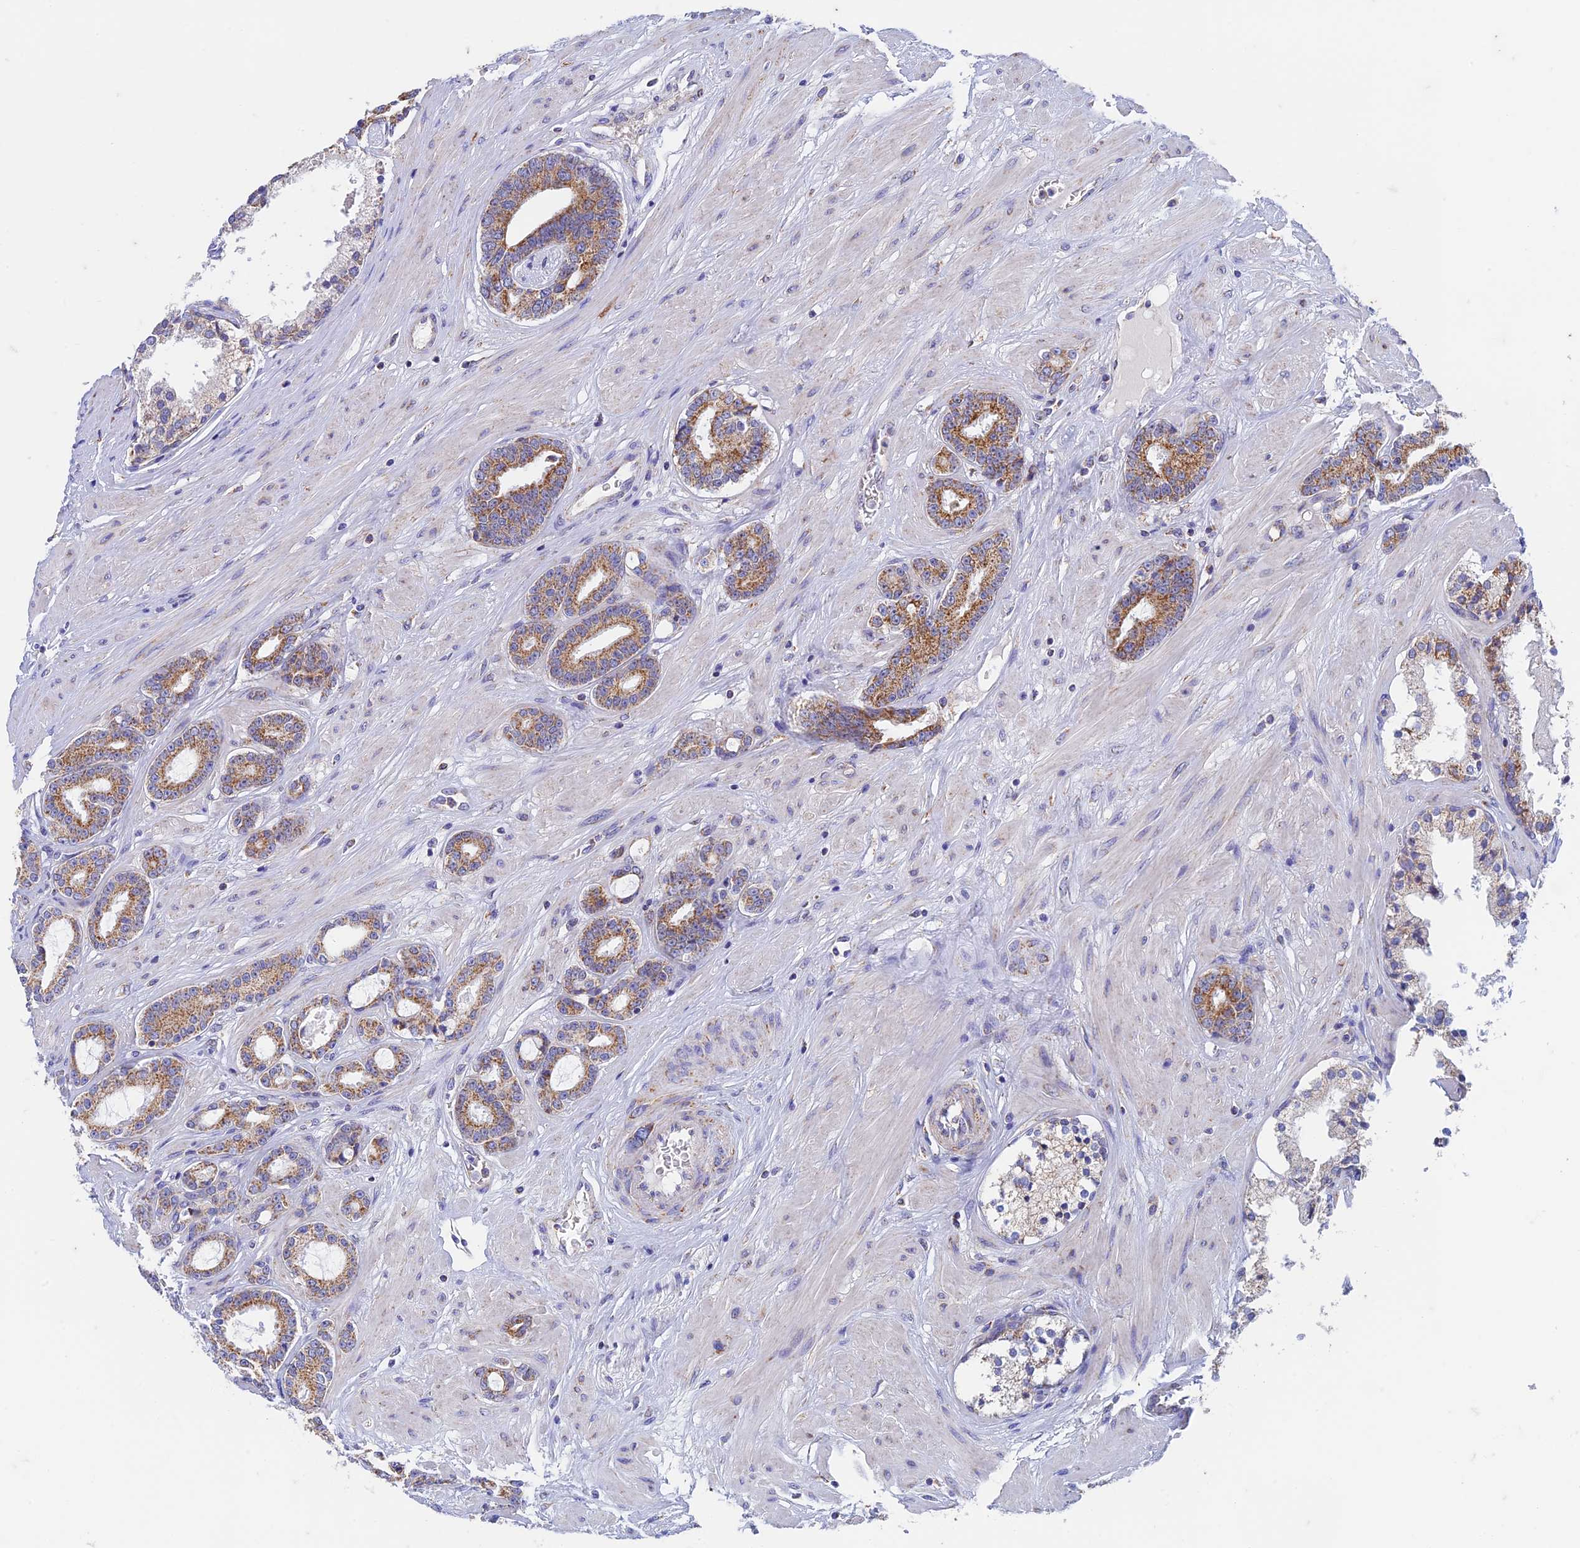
{"staining": {"intensity": "moderate", "quantity": "25%-75%", "location": "cytoplasmic/membranous"}, "tissue": "prostate cancer", "cell_type": "Tumor cells", "image_type": "cancer", "snomed": [{"axis": "morphology", "description": "Adenocarcinoma, High grade"}, {"axis": "topography", "description": "Prostate"}], "caption": "Protein staining demonstrates moderate cytoplasmic/membranous positivity in approximately 25%-75% of tumor cells in adenocarcinoma (high-grade) (prostate). The staining was performed using DAB (3,3'-diaminobenzidine), with brown indicating positive protein expression. Nuclei are stained blue with hematoxylin.", "gene": "ZNF181", "patient": {"sex": "male", "age": 58}}